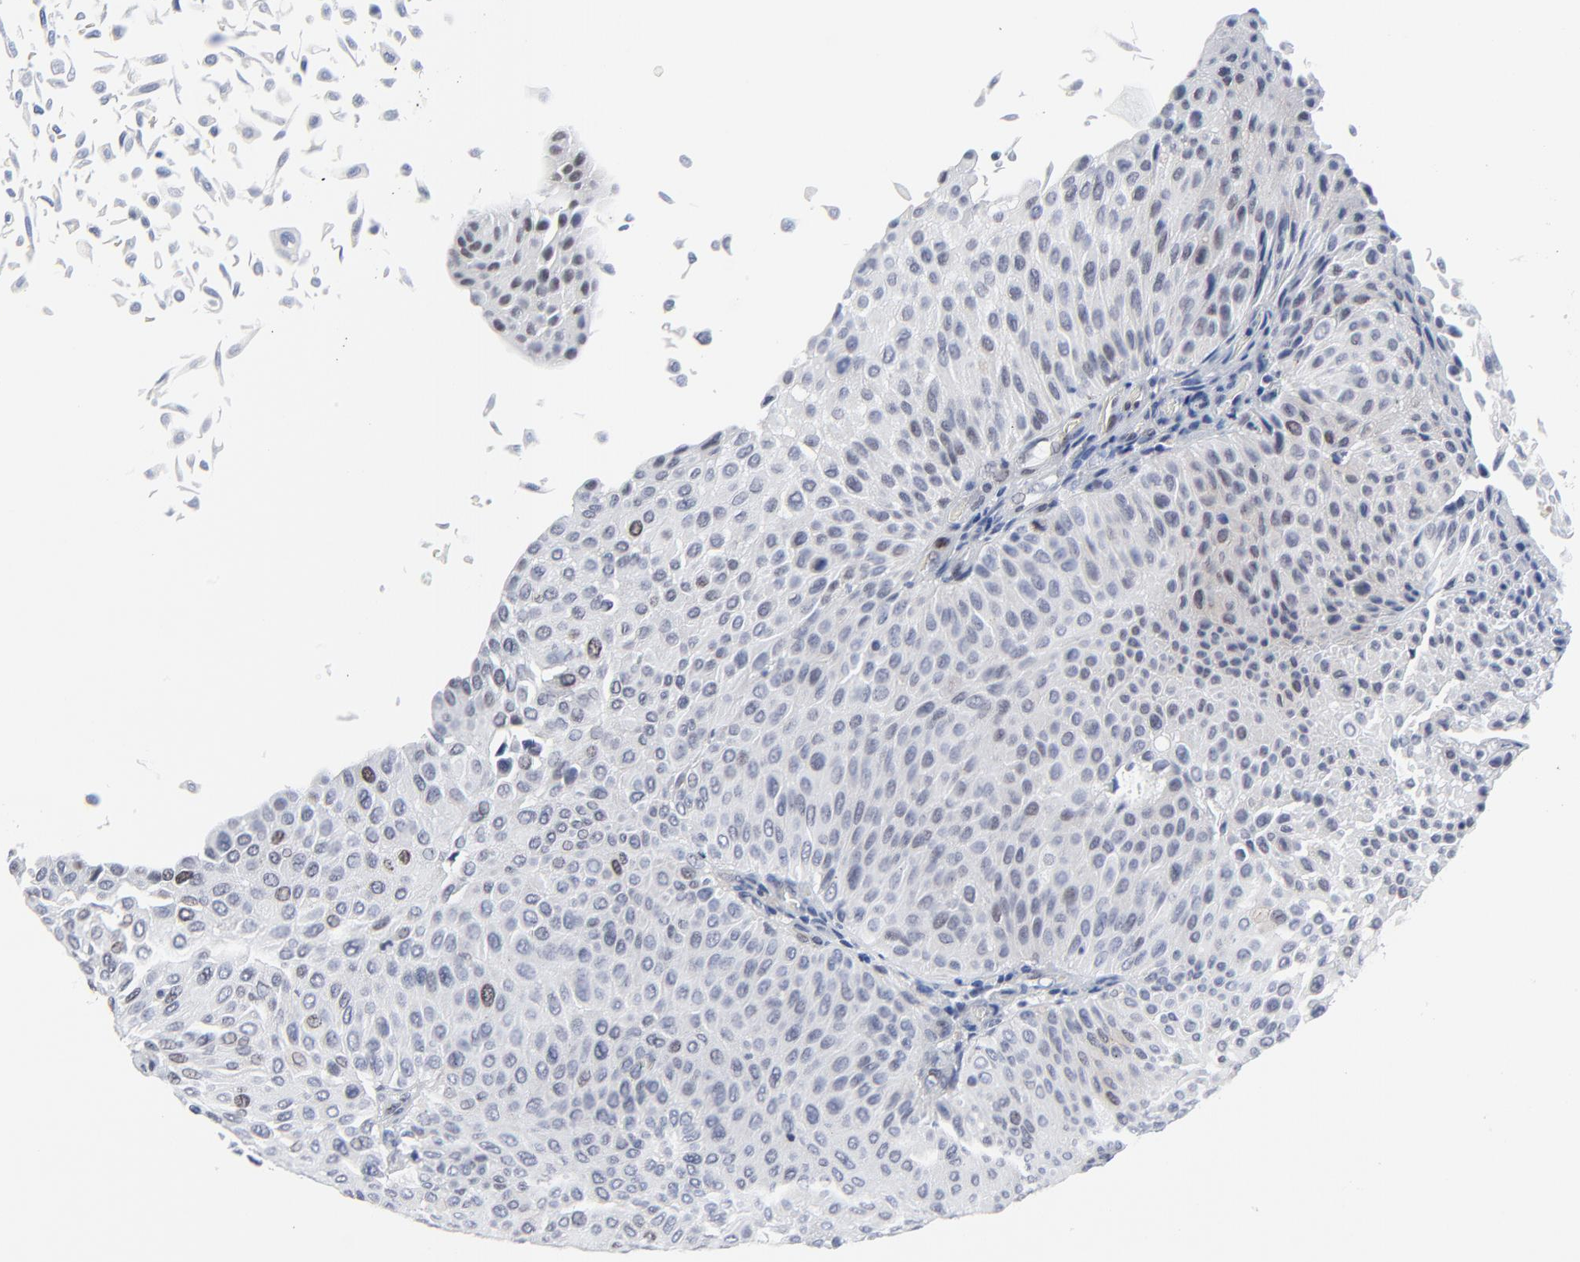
{"staining": {"intensity": "weak", "quantity": "<25%", "location": "nuclear"}, "tissue": "urothelial cancer", "cell_type": "Tumor cells", "image_type": "cancer", "snomed": [{"axis": "morphology", "description": "Urothelial carcinoma, Low grade"}, {"axis": "topography", "description": "Urinary bladder"}], "caption": "Immunohistochemistry (IHC) photomicrograph of urothelial carcinoma (low-grade) stained for a protein (brown), which reveals no positivity in tumor cells.", "gene": "ZNF589", "patient": {"sex": "male", "age": 64}}